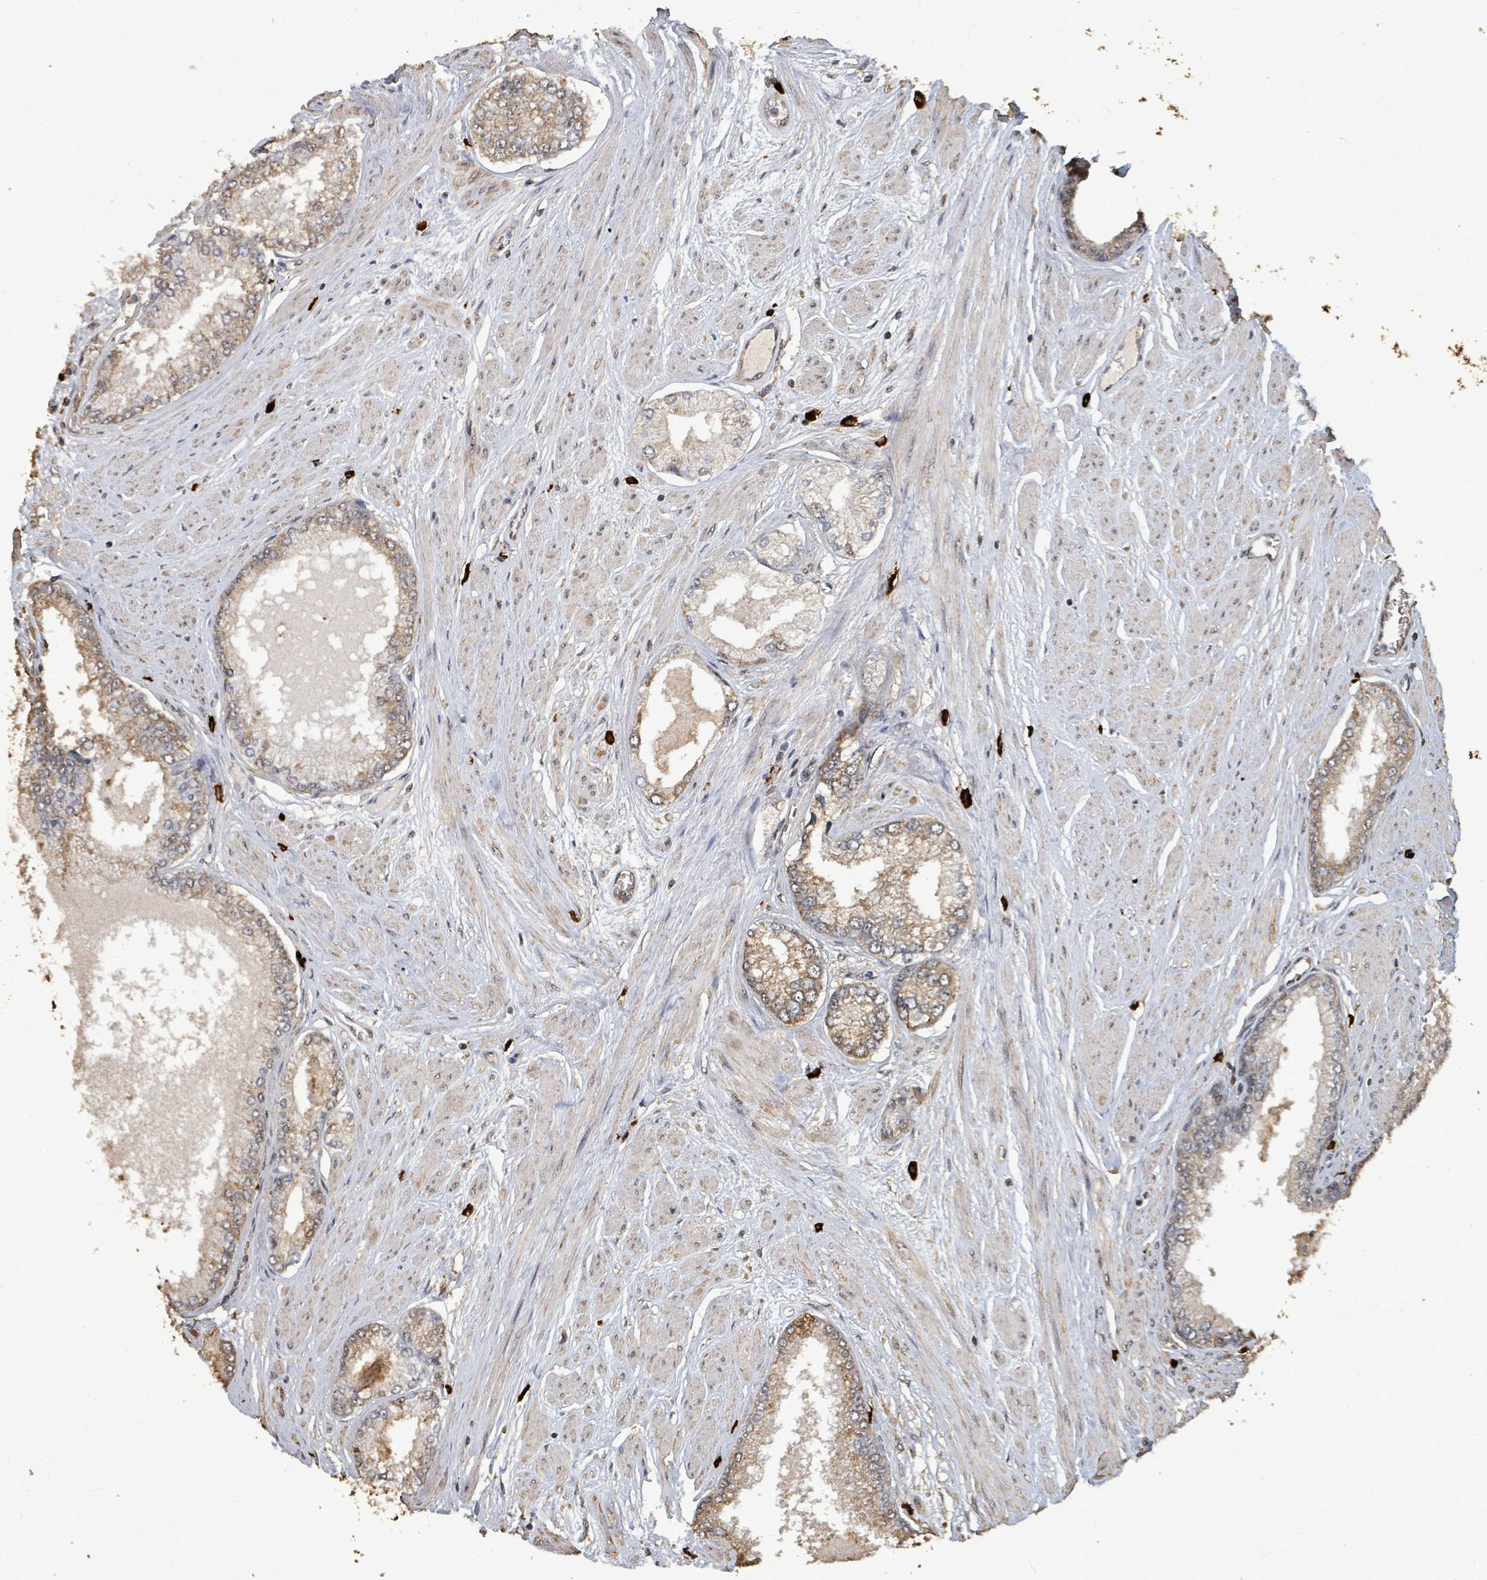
{"staining": {"intensity": "moderate", "quantity": "<25%", "location": "cytoplasmic/membranous"}, "tissue": "prostate cancer", "cell_type": "Tumor cells", "image_type": "cancer", "snomed": [{"axis": "morphology", "description": "Adenocarcinoma, Low grade"}, {"axis": "topography", "description": "Prostate"}], "caption": "Immunohistochemical staining of prostate adenocarcinoma (low-grade) displays low levels of moderate cytoplasmic/membranous protein staining in approximately <25% of tumor cells. Nuclei are stained in blue.", "gene": "C6orf52", "patient": {"sex": "male", "age": 55}}